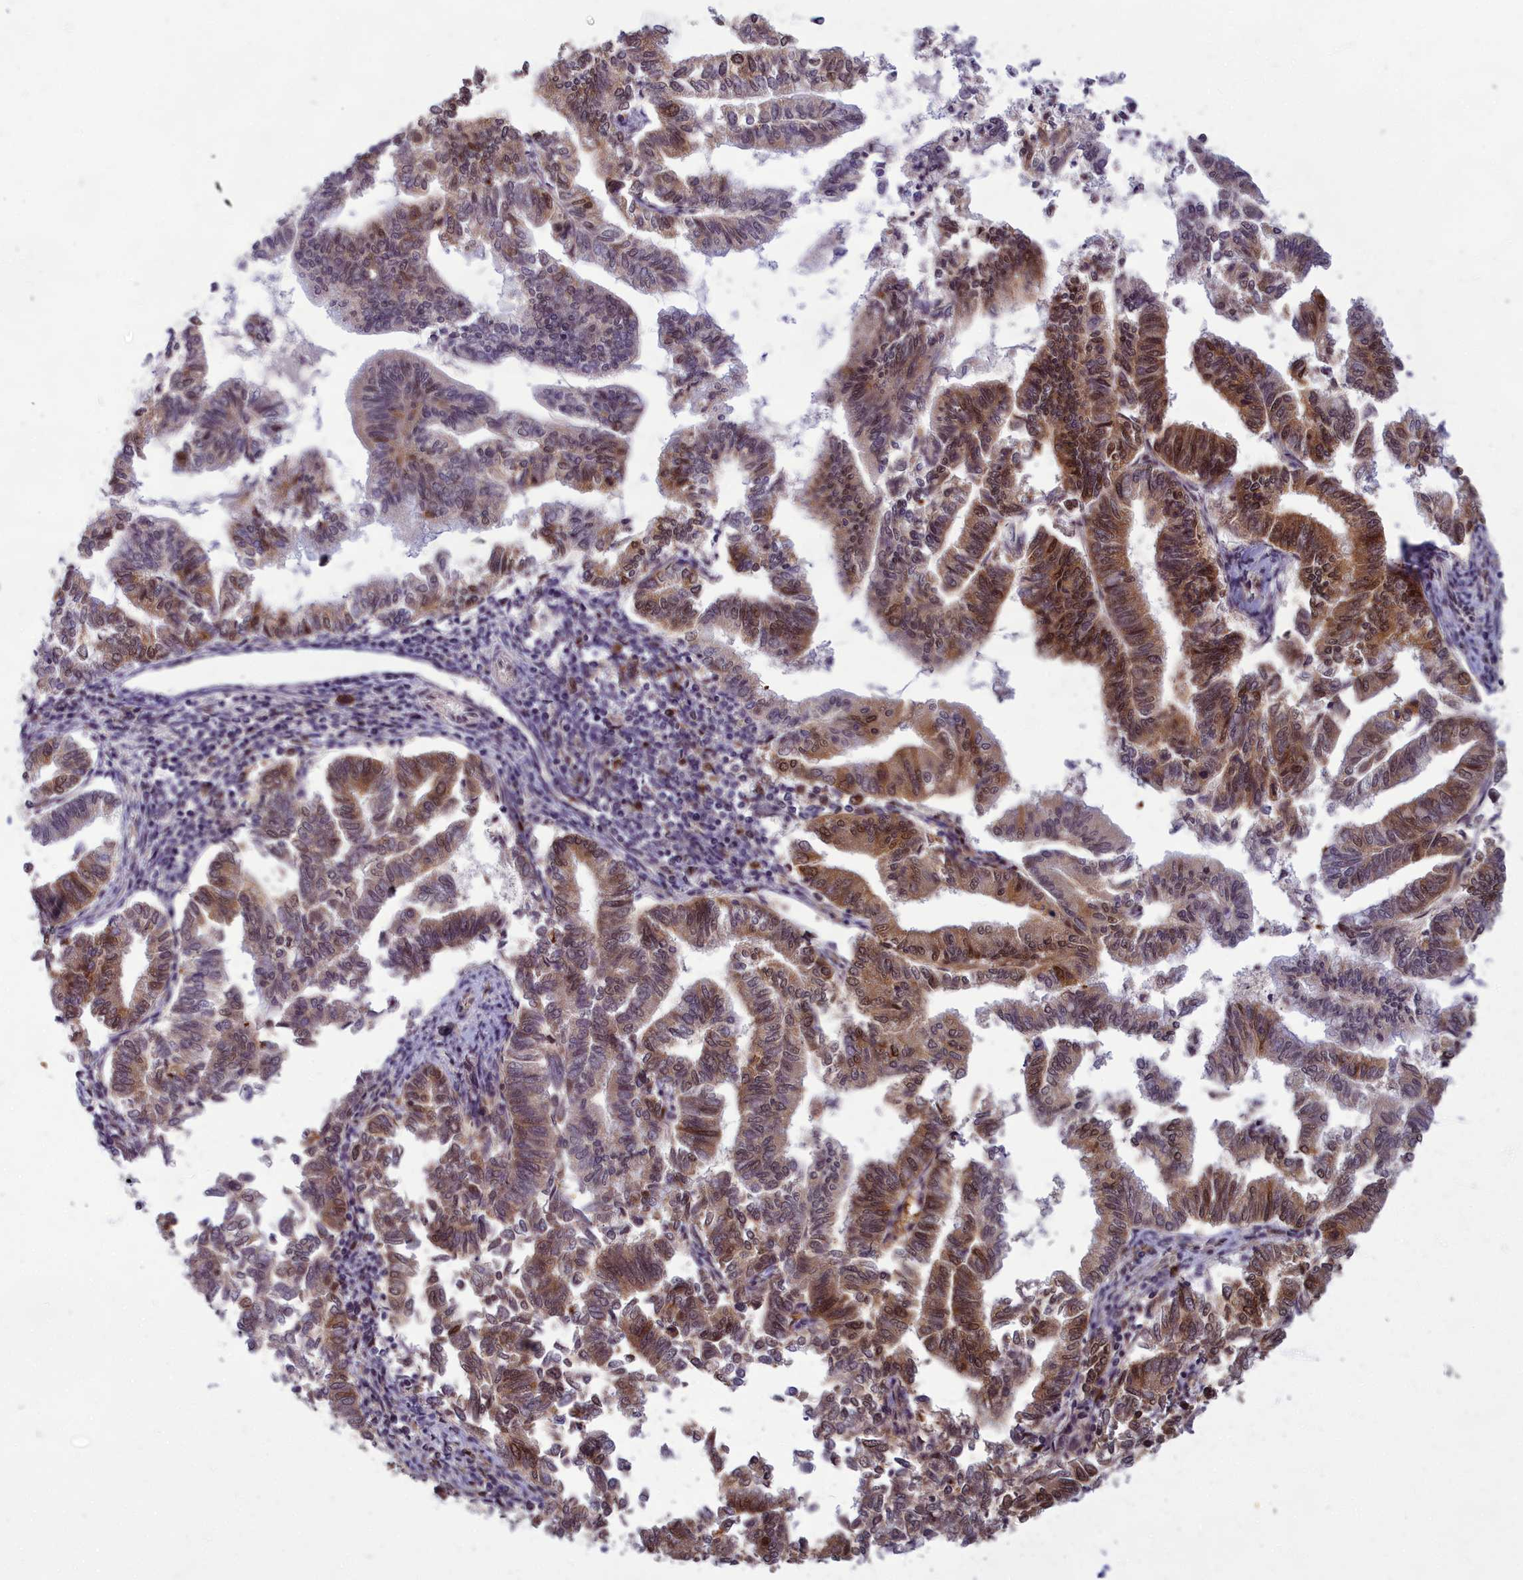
{"staining": {"intensity": "moderate", "quantity": ">75%", "location": "cytoplasmic/membranous,nuclear"}, "tissue": "endometrial cancer", "cell_type": "Tumor cells", "image_type": "cancer", "snomed": [{"axis": "morphology", "description": "Adenocarcinoma, NOS"}, {"axis": "topography", "description": "Endometrium"}], "caption": "Brown immunohistochemical staining in adenocarcinoma (endometrial) reveals moderate cytoplasmic/membranous and nuclear expression in about >75% of tumor cells.", "gene": "EARS2", "patient": {"sex": "female", "age": 79}}